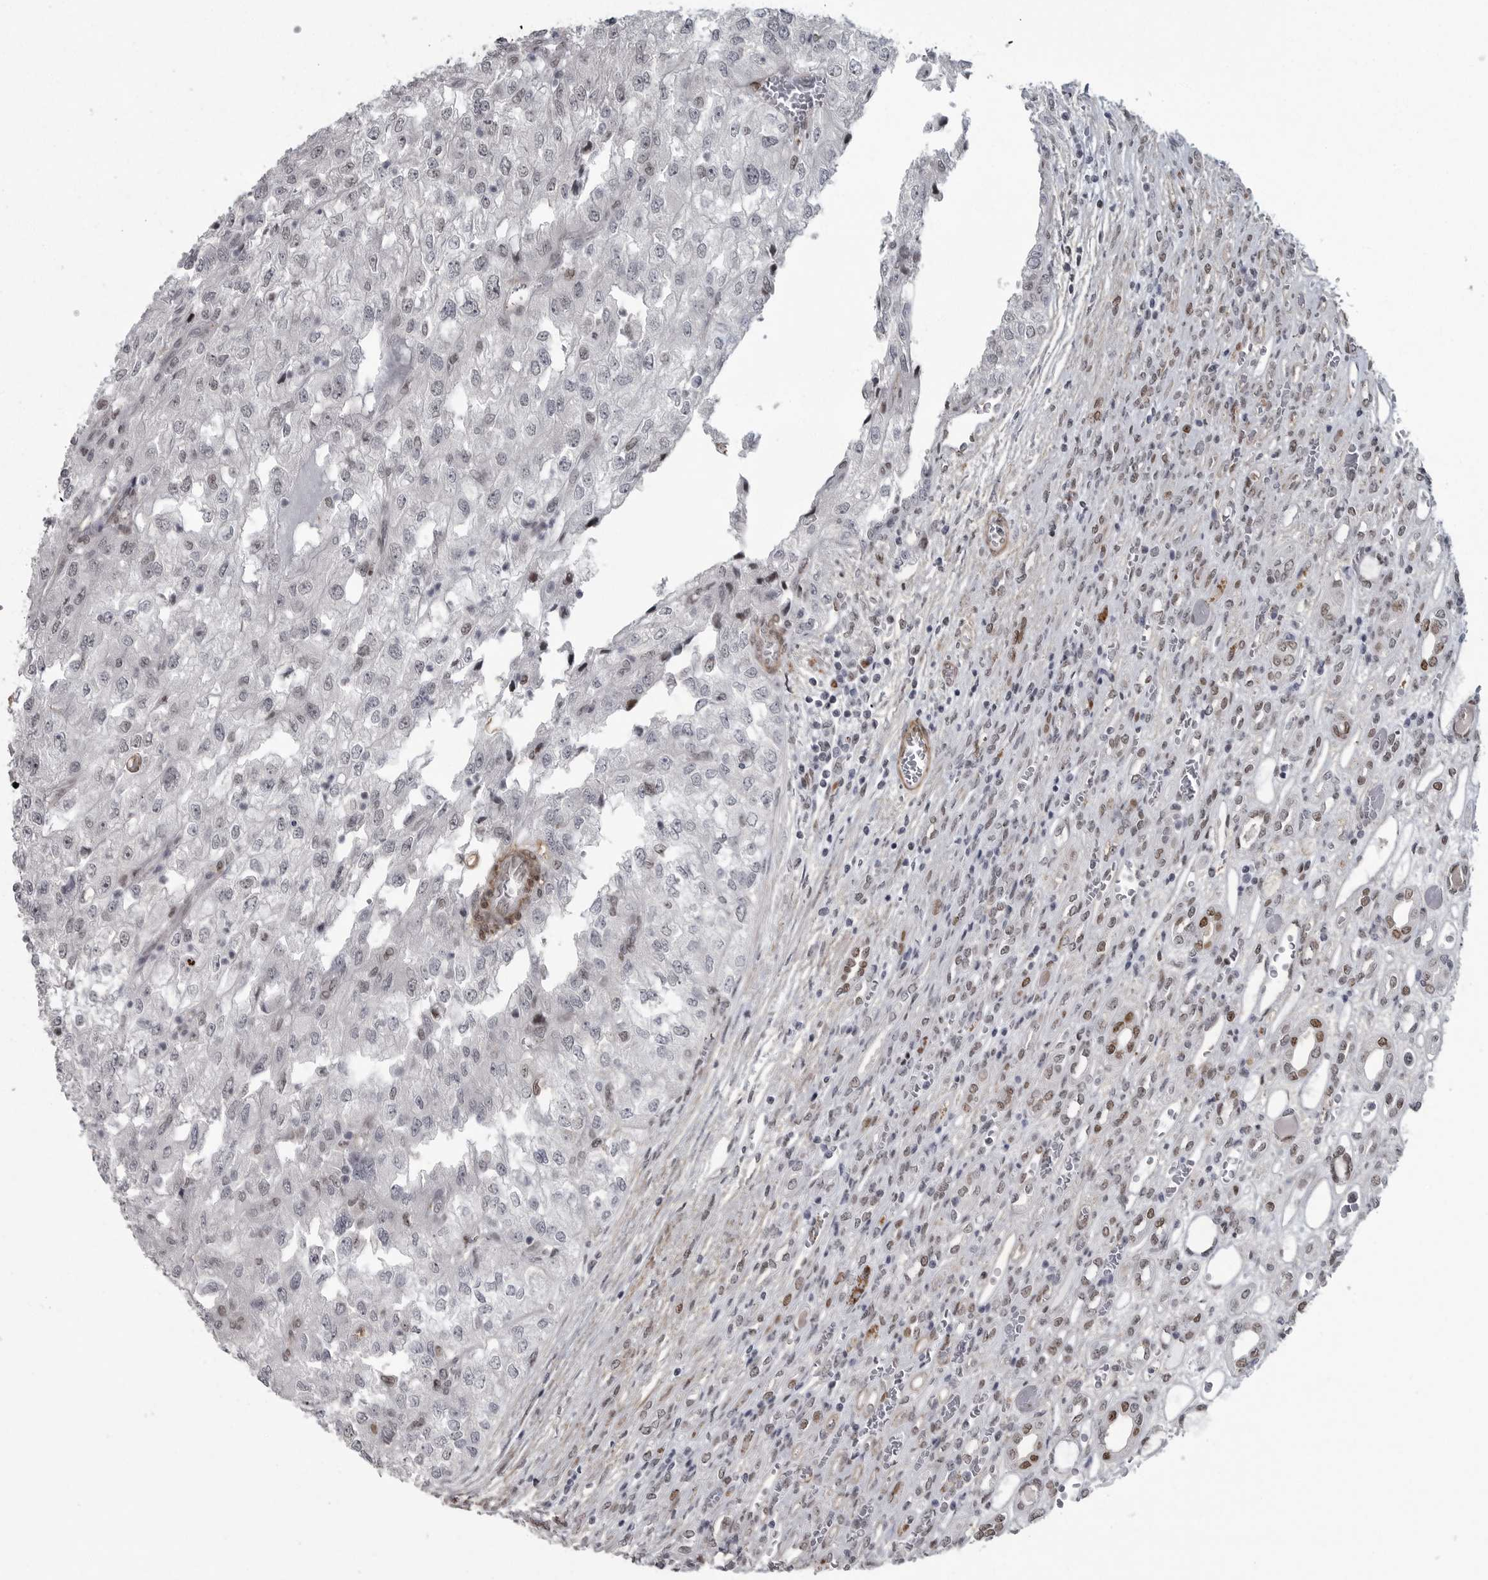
{"staining": {"intensity": "negative", "quantity": "none", "location": "none"}, "tissue": "renal cancer", "cell_type": "Tumor cells", "image_type": "cancer", "snomed": [{"axis": "morphology", "description": "Adenocarcinoma, NOS"}, {"axis": "topography", "description": "Kidney"}], "caption": "This image is of renal cancer stained with immunohistochemistry to label a protein in brown with the nuclei are counter-stained blue. There is no staining in tumor cells. (DAB IHC visualized using brightfield microscopy, high magnification).", "gene": "HMGN3", "patient": {"sex": "female", "age": 54}}